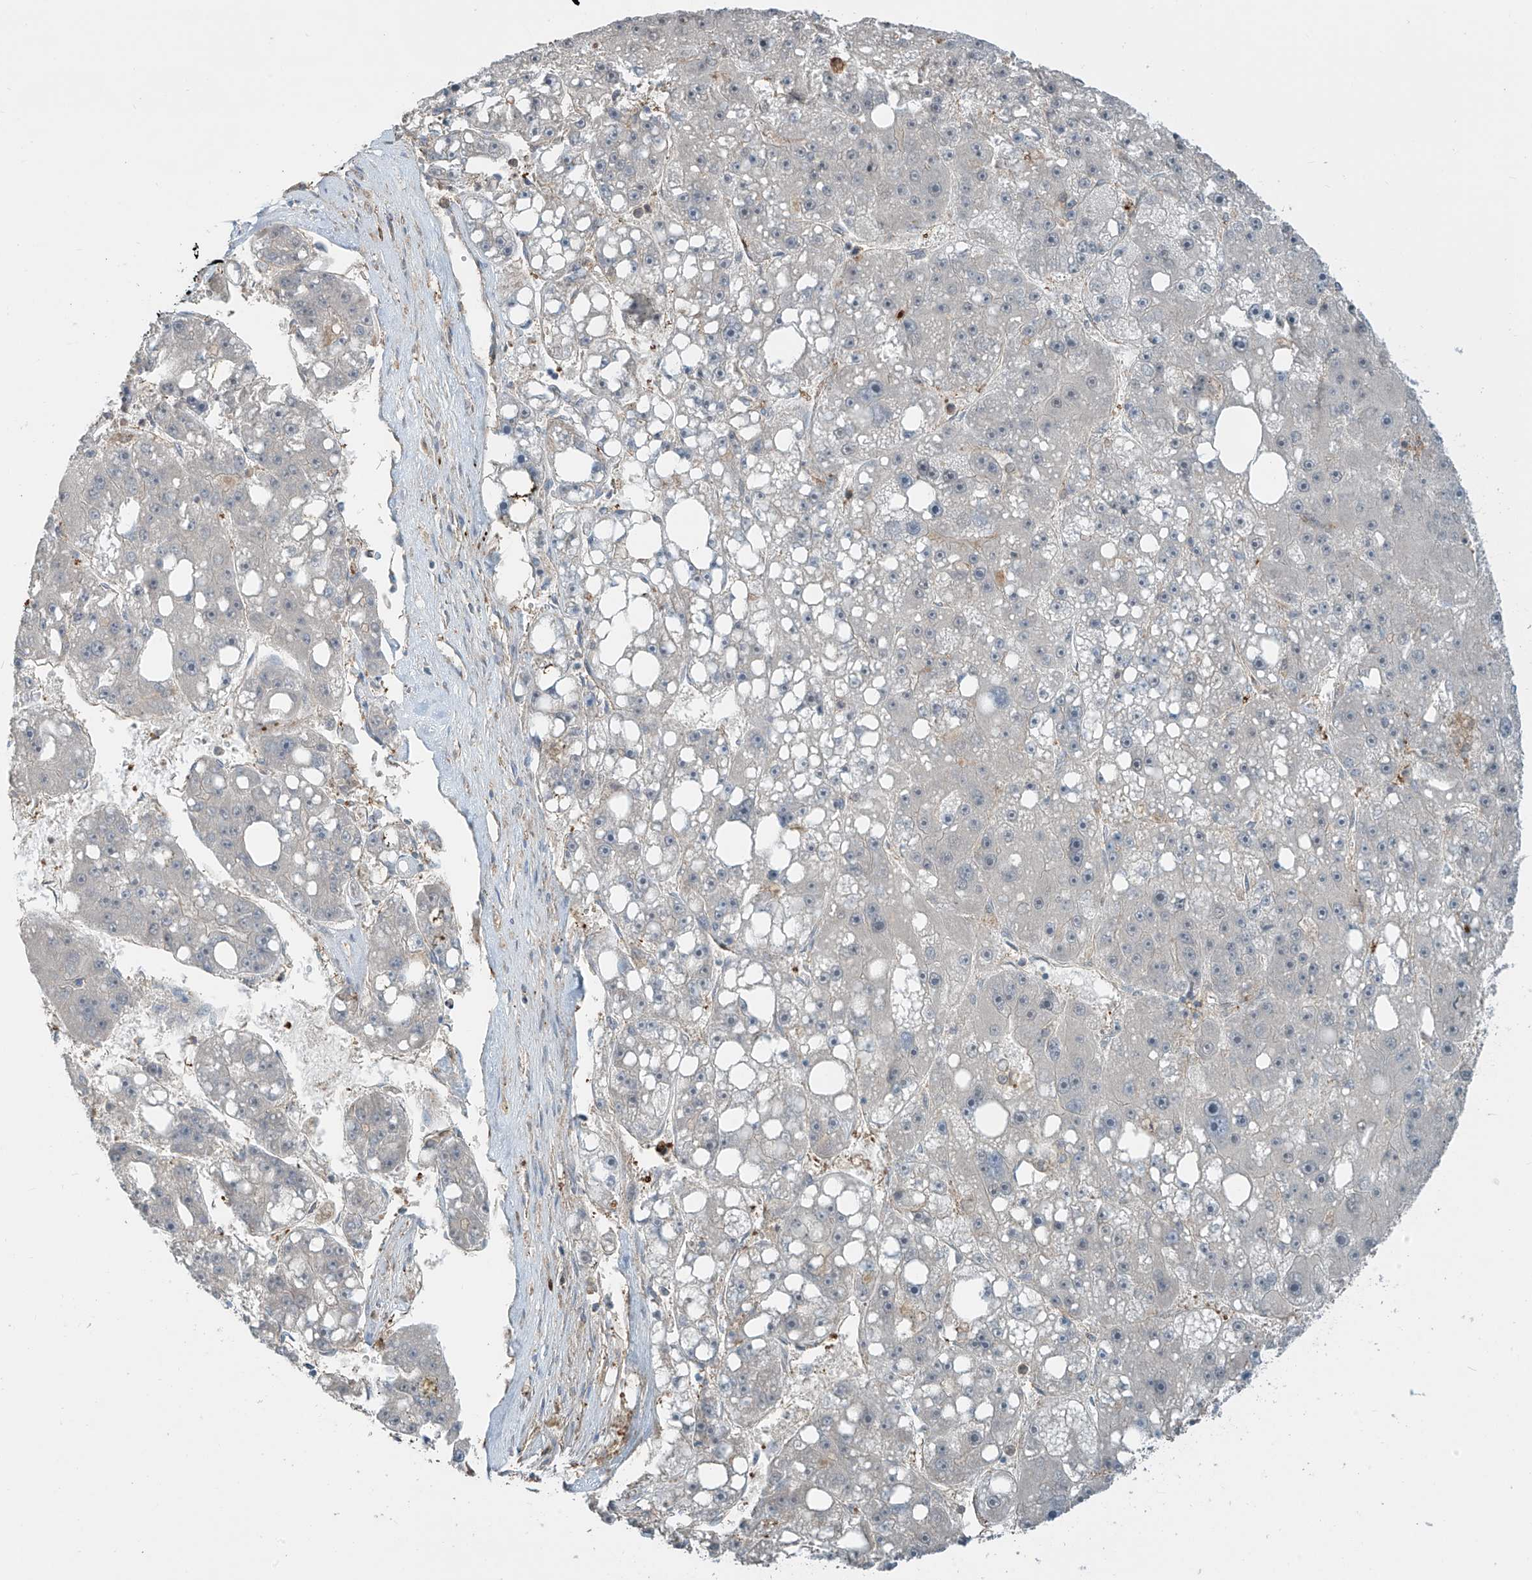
{"staining": {"intensity": "negative", "quantity": "none", "location": "none"}, "tissue": "liver cancer", "cell_type": "Tumor cells", "image_type": "cancer", "snomed": [{"axis": "morphology", "description": "Carcinoma, Hepatocellular, NOS"}, {"axis": "topography", "description": "Liver"}], "caption": "Histopathology image shows no protein positivity in tumor cells of liver cancer tissue.", "gene": "SH3BGRL3", "patient": {"sex": "female", "age": 61}}